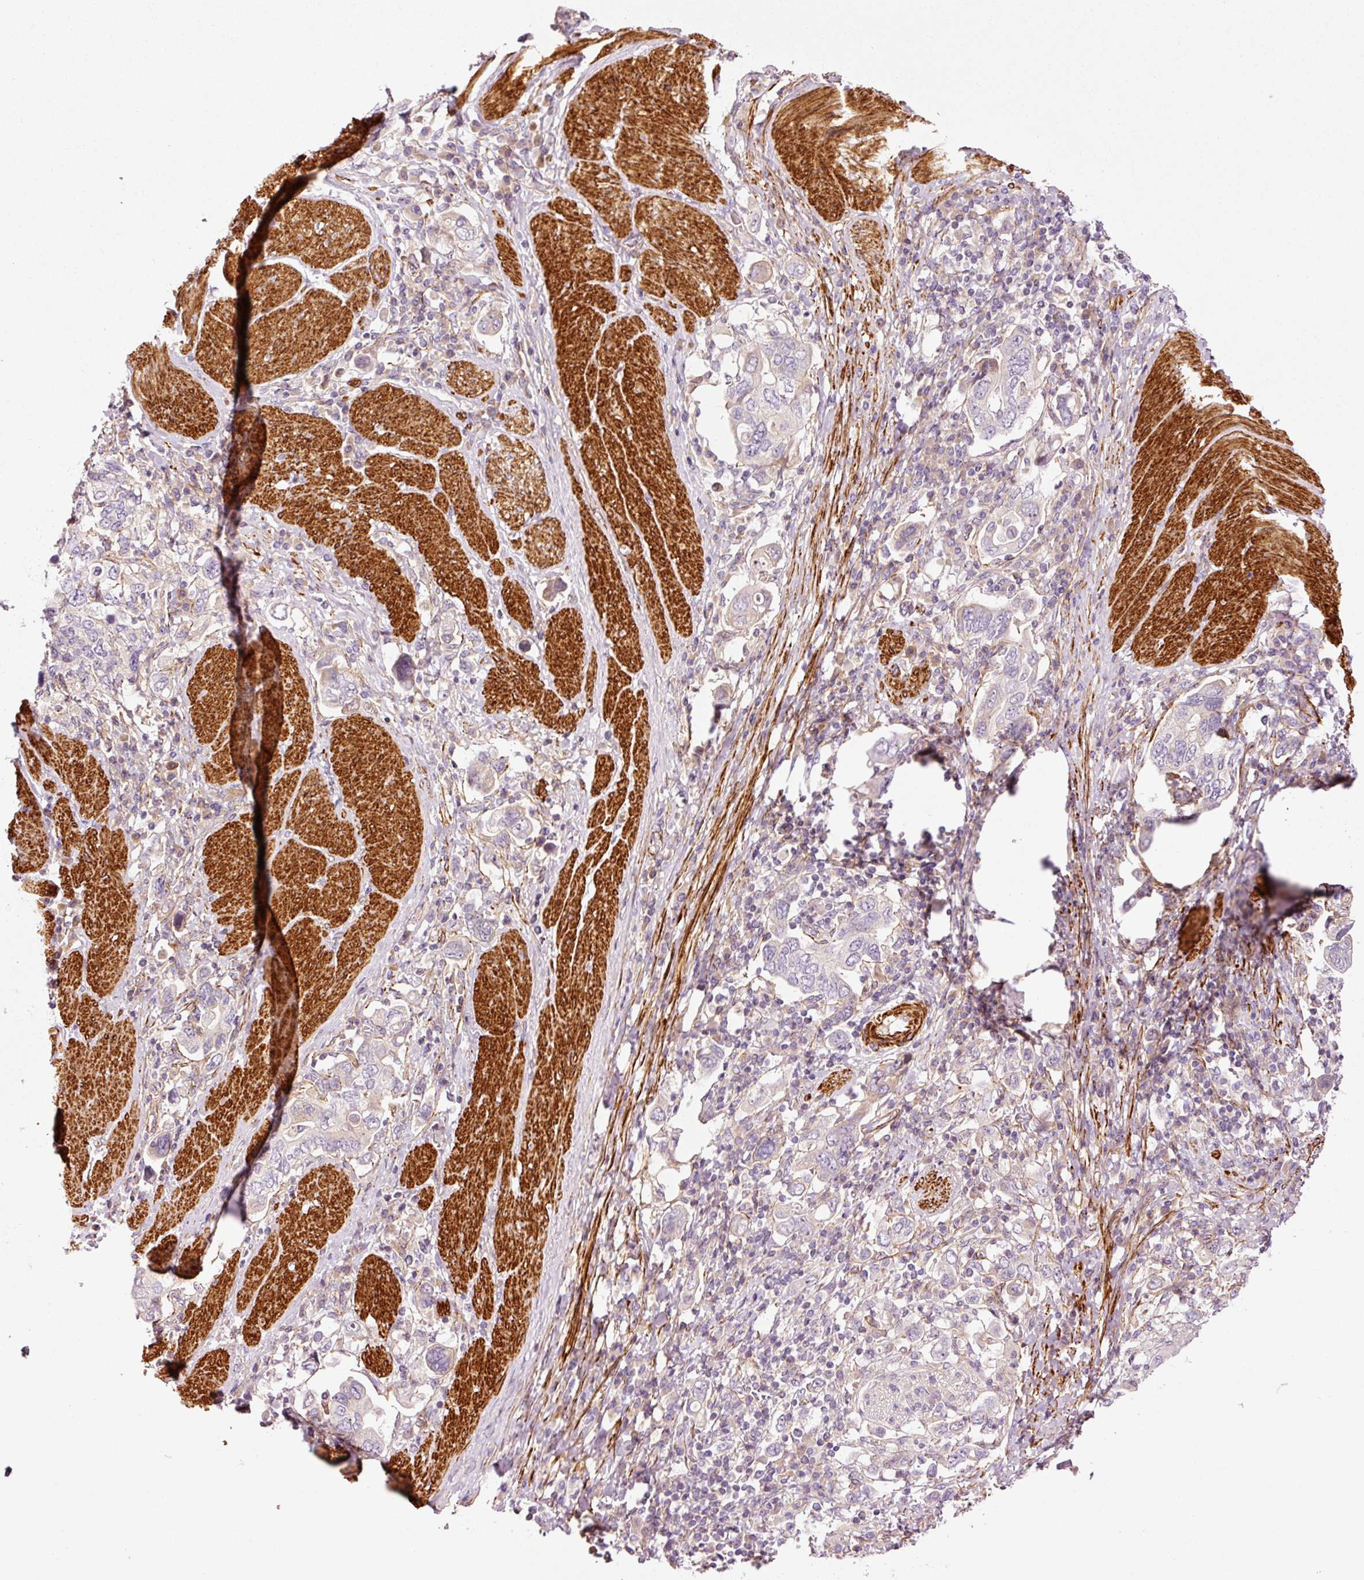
{"staining": {"intensity": "negative", "quantity": "none", "location": "none"}, "tissue": "stomach cancer", "cell_type": "Tumor cells", "image_type": "cancer", "snomed": [{"axis": "morphology", "description": "Adenocarcinoma, NOS"}, {"axis": "topography", "description": "Stomach, upper"}, {"axis": "topography", "description": "Stomach"}], "caption": "A high-resolution micrograph shows immunohistochemistry (IHC) staining of stomach cancer, which displays no significant staining in tumor cells. (DAB (3,3'-diaminobenzidine) immunohistochemistry (IHC) with hematoxylin counter stain).", "gene": "ANKRD20A1", "patient": {"sex": "male", "age": 62}}